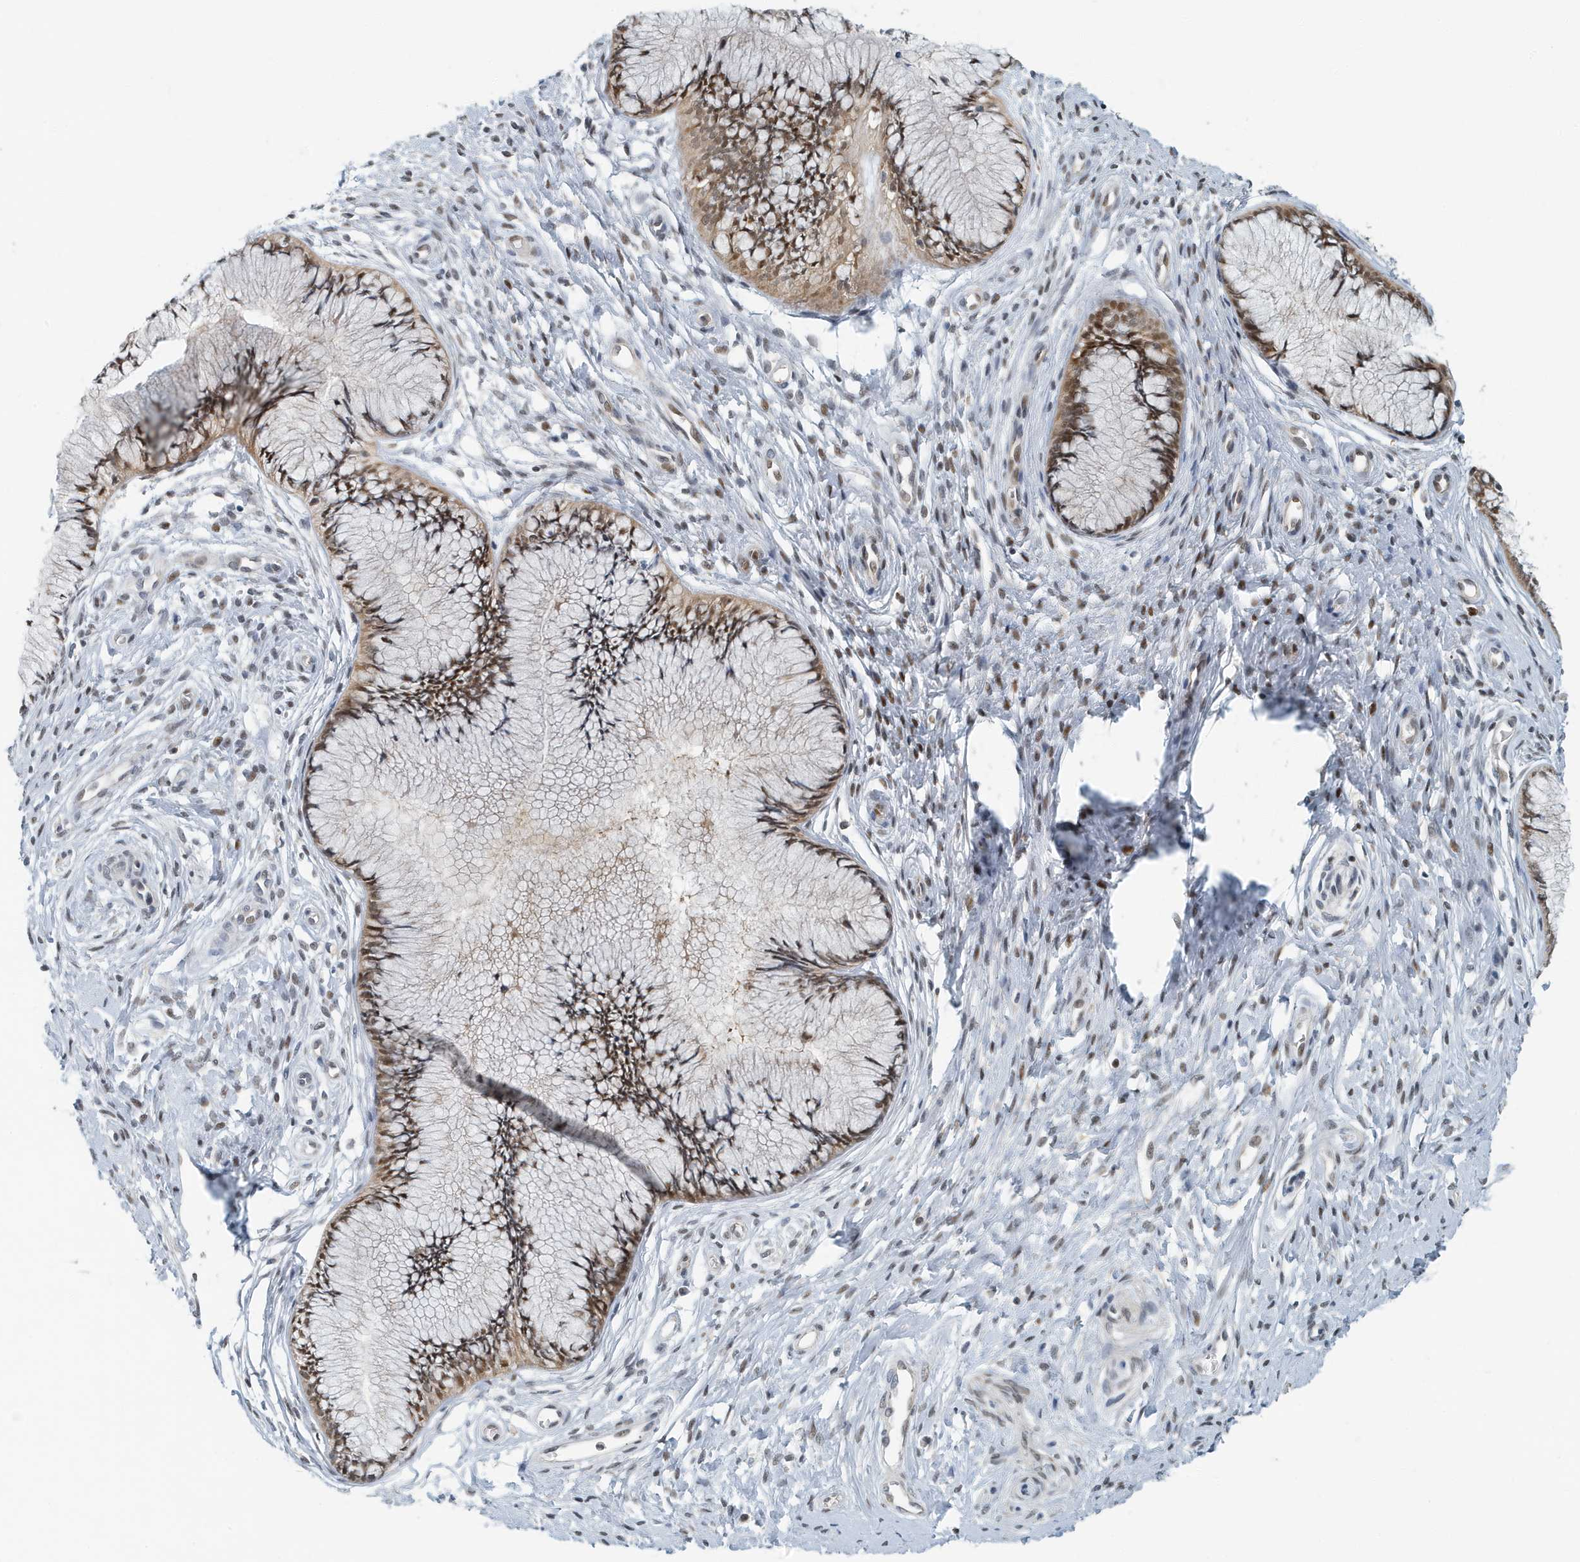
{"staining": {"intensity": "moderate", "quantity": ">75%", "location": "cytoplasmic/membranous,nuclear"}, "tissue": "cervical cancer", "cell_type": "Tumor cells", "image_type": "cancer", "snomed": [{"axis": "morphology", "description": "Squamous cell carcinoma, NOS"}, {"axis": "topography", "description": "Cervix"}], "caption": "High-magnification brightfield microscopy of cervical cancer (squamous cell carcinoma) stained with DAB (brown) and counterstained with hematoxylin (blue). tumor cells exhibit moderate cytoplasmic/membranous and nuclear expression is appreciated in about>75% of cells.", "gene": "KIF15", "patient": {"sex": "female", "age": 37}}